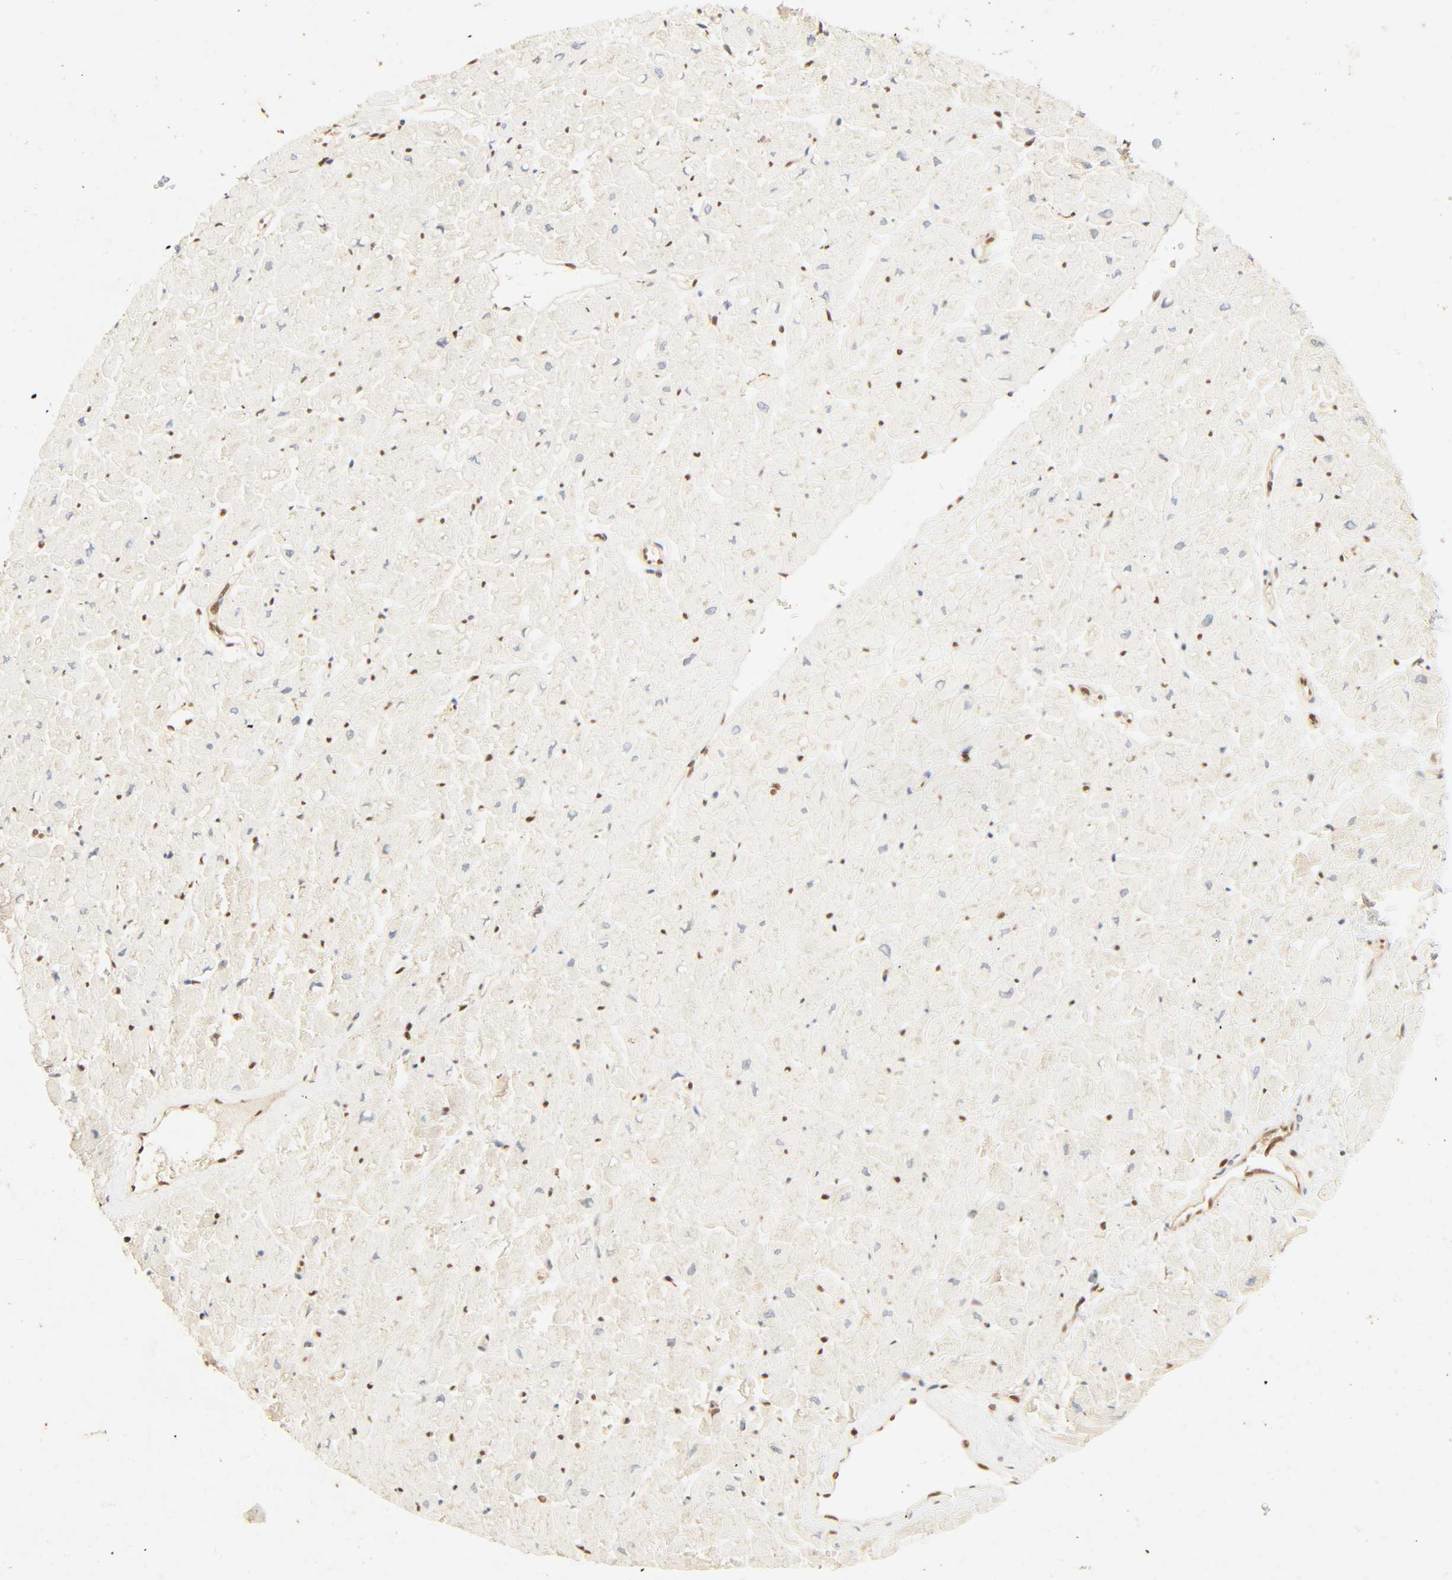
{"staining": {"intensity": "moderate", "quantity": "25%-75%", "location": "nuclear"}, "tissue": "heart muscle", "cell_type": "Cardiomyocytes", "image_type": "normal", "snomed": [{"axis": "morphology", "description": "Normal tissue, NOS"}, {"axis": "topography", "description": "Heart"}], "caption": "Cardiomyocytes show medium levels of moderate nuclear positivity in about 25%-75% of cells in benign human heart muscle.", "gene": "UBC", "patient": {"sex": "male", "age": 45}}